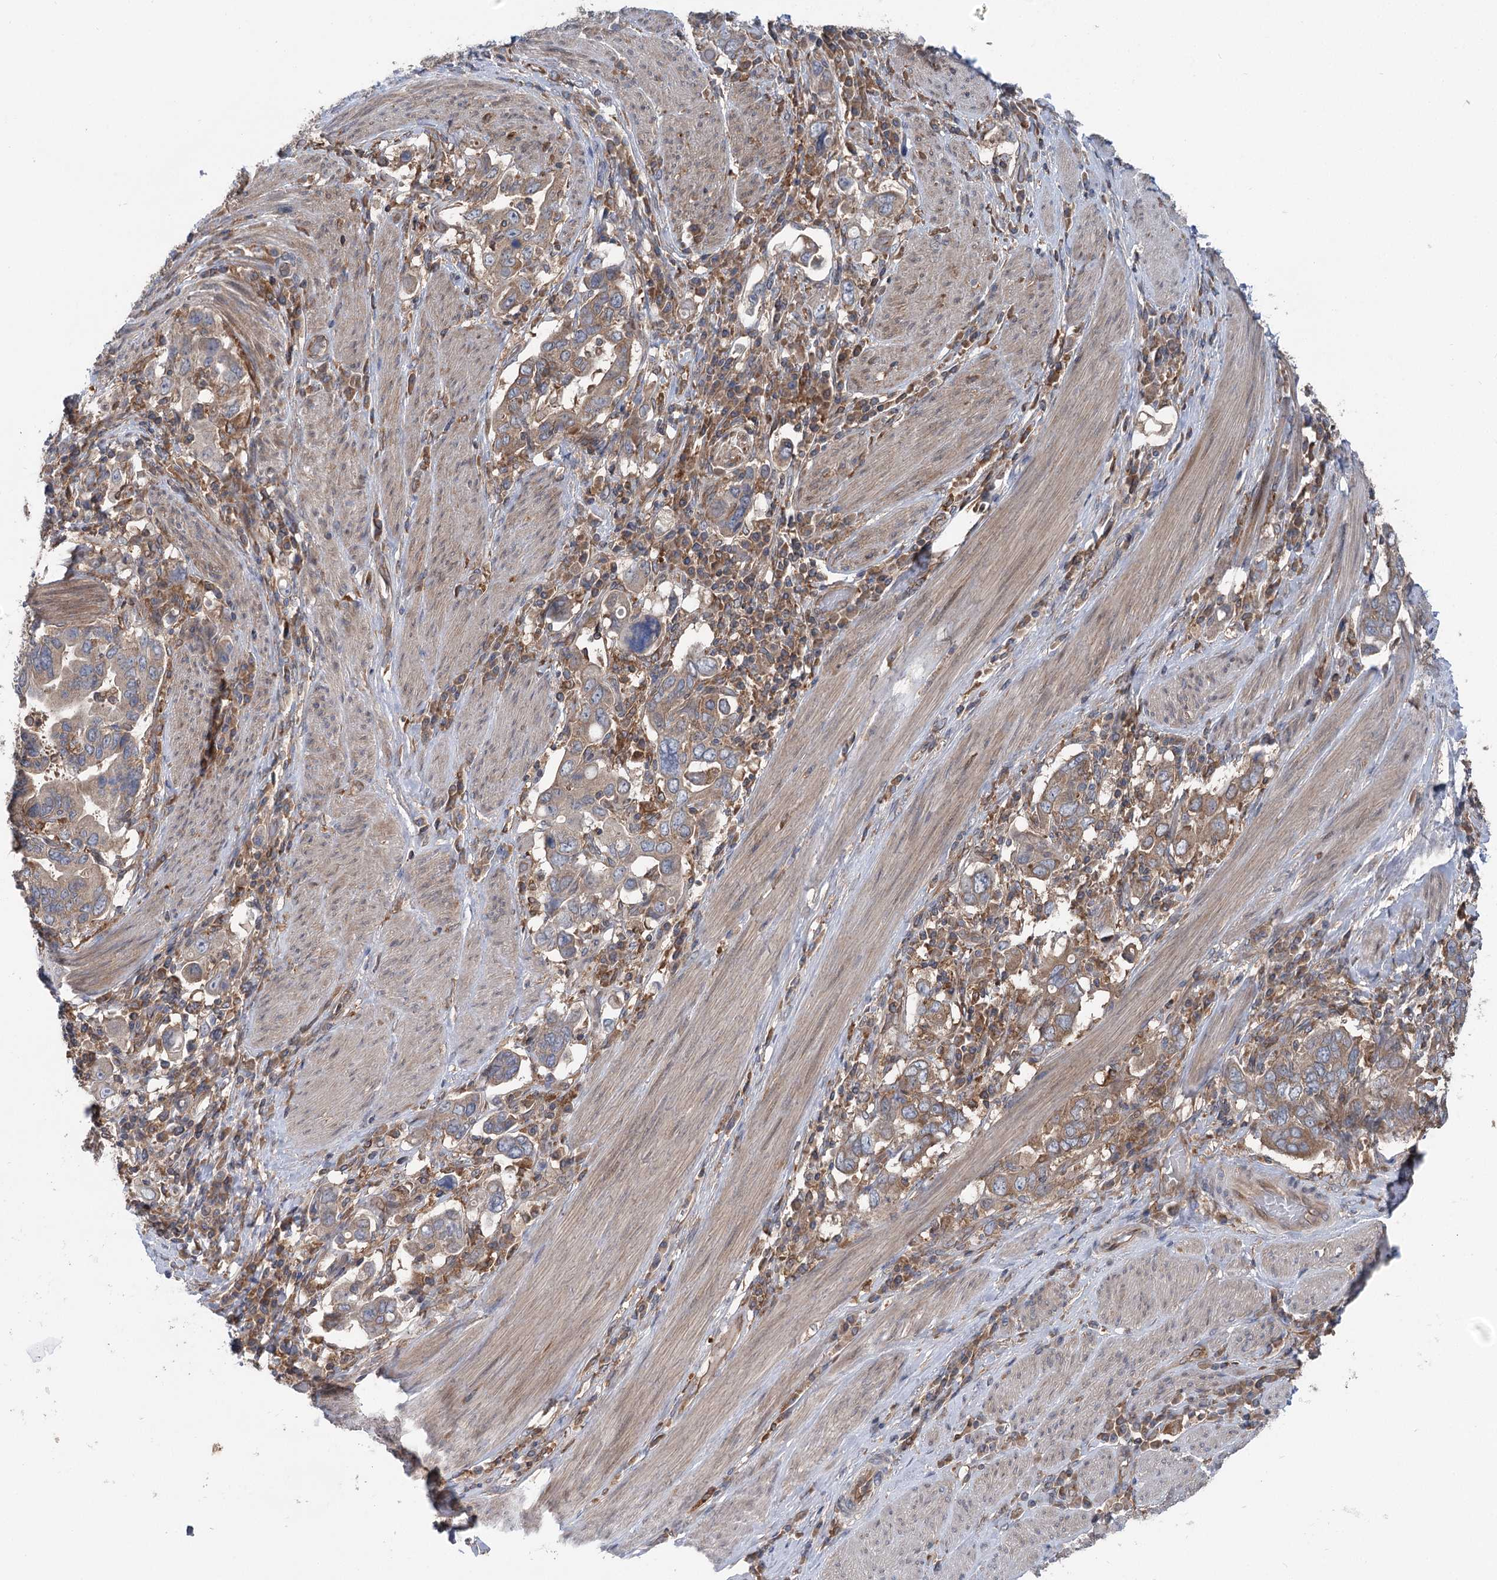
{"staining": {"intensity": "moderate", "quantity": "25%-75%", "location": "cytoplasmic/membranous"}, "tissue": "stomach cancer", "cell_type": "Tumor cells", "image_type": "cancer", "snomed": [{"axis": "morphology", "description": "Adenocarcinoma, NOS"}, {"axis": "topography", "description": "Stomach, upper"}], "caption": "Moderate cytoplasmic/membranous staining is identified in approximately 25%-75% of tumor cells in stomach cancer. The protein of interest is shown in brown color, while the nuclei are stained blue.", "gene": "PPP1R21", "patient": {"sex": "male", "age": 62}}